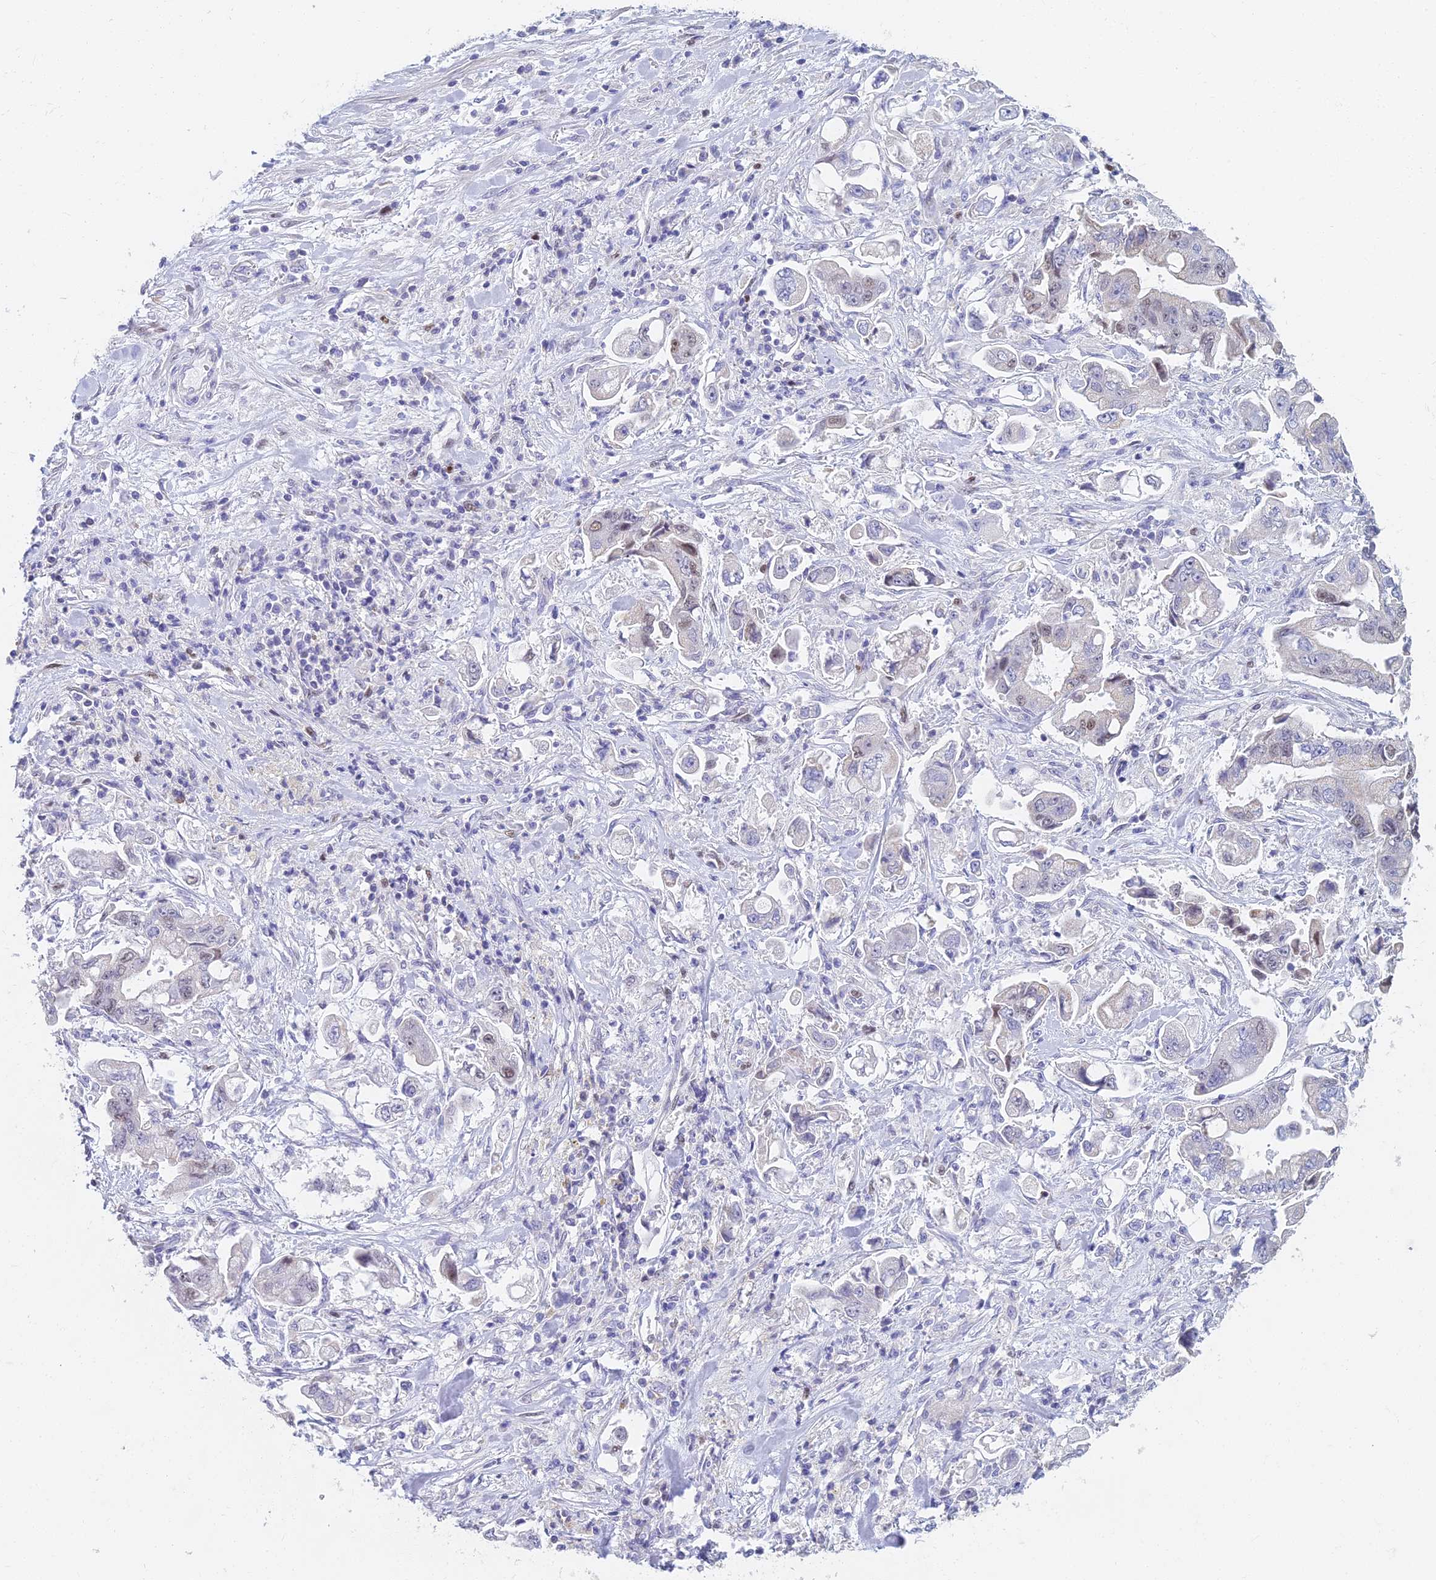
{"staining": {"intensity": "weak", "quantity": "<25%", "location": "nuclear"}, "tissue": "stomach cancer", "cell_type": "Tumor cells", "image_type": "cancer", "snomed": [{"axis": "morphology", "description": "Adenocarcinoma, NOS"}, {"axis": "topography", "description": "Stomach"}], "caption": "Immunohistochemistry photomicrograph of neoplastic tissue: human stomach cancer (adenocarcinoma) stained with DAB shows no significant protein positivity in tumor cells. (DAB IHC, high magnification).", "gene": "MCM2", "patient": {"sex": "male", "age": 62}}